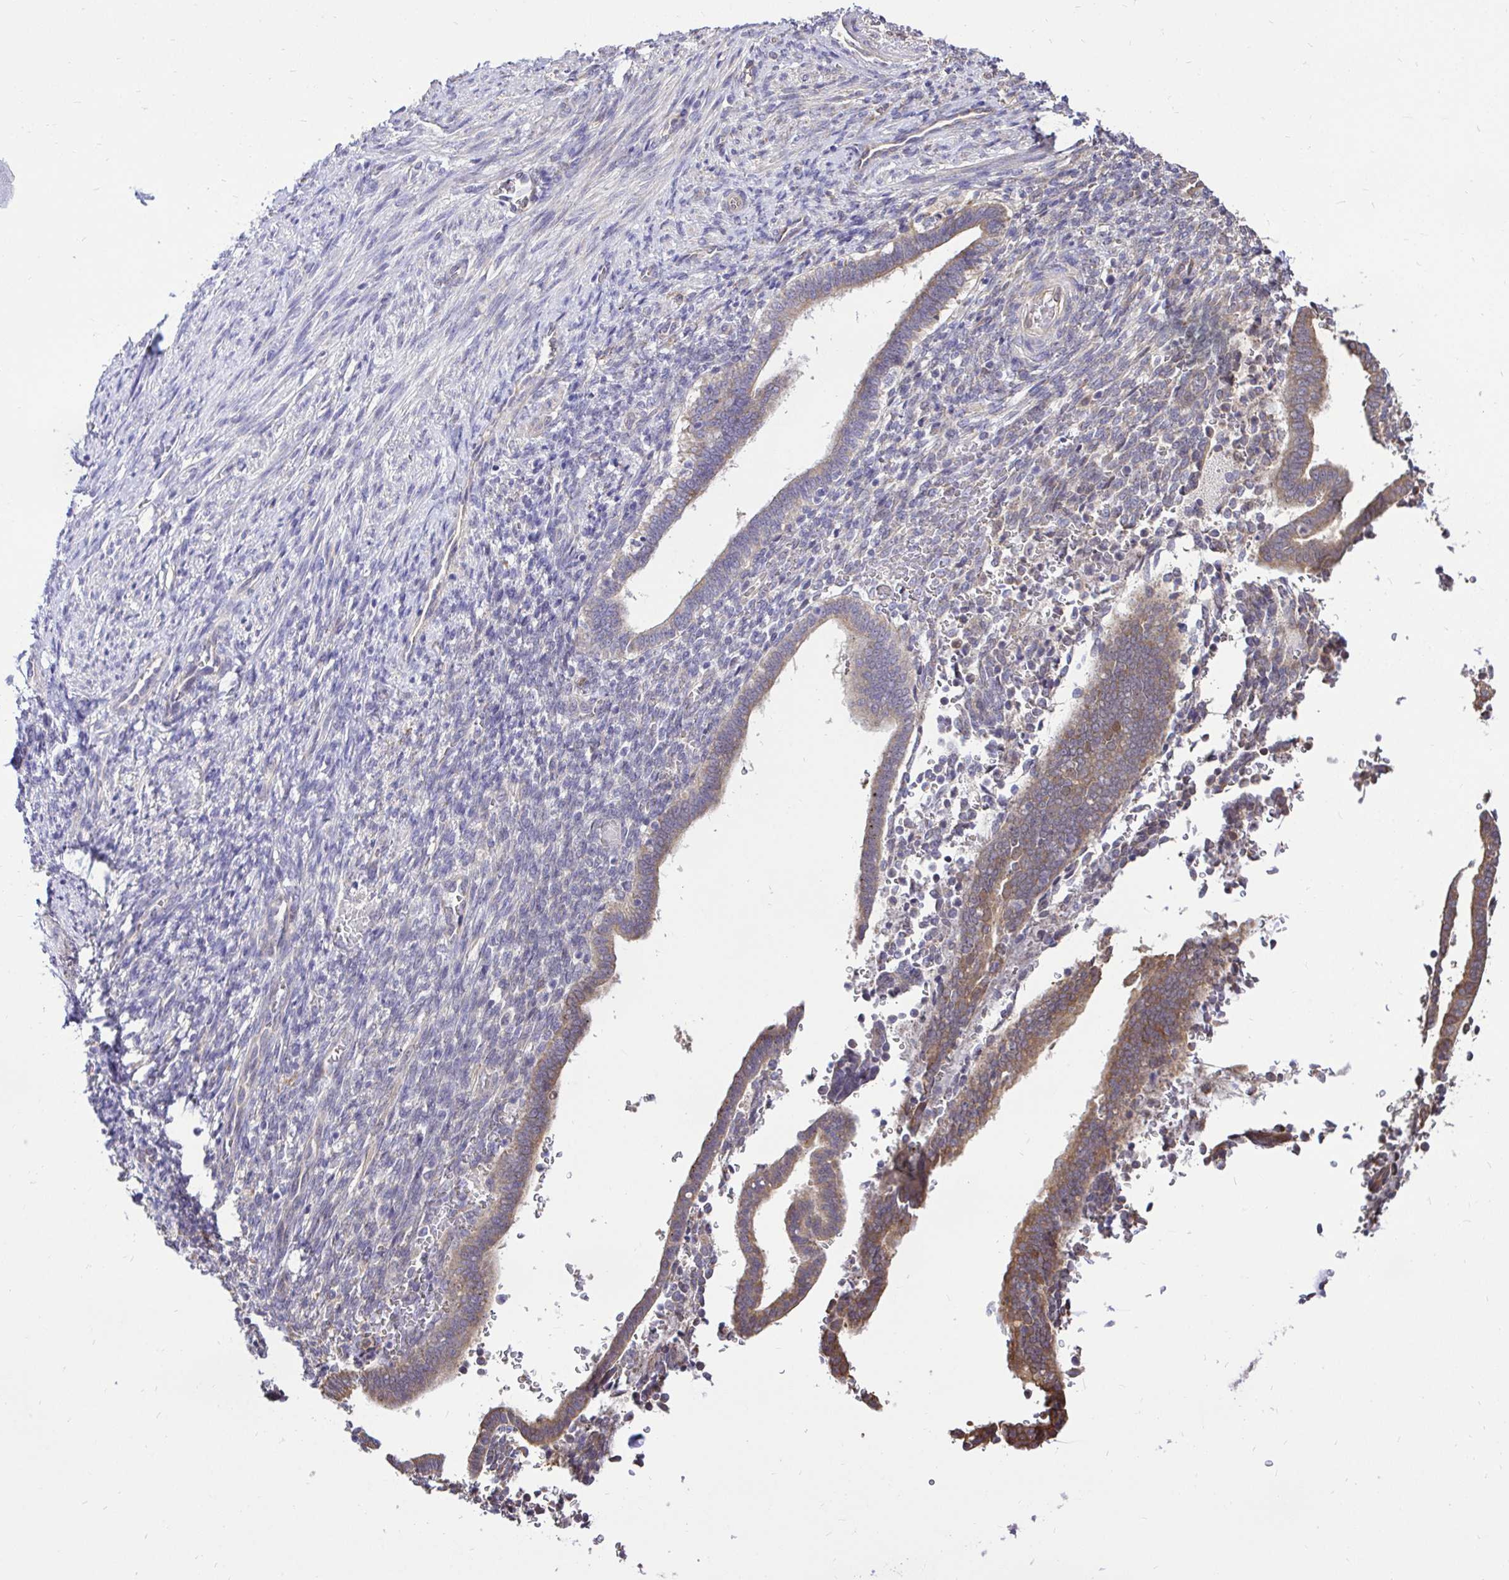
{"staining": {"intensity": "negative", "quantity": "none", "location": "none"}, "tissue": "endometrium", "cell_type": "Cells in endometrial stroma", "image_type": "normal", "snomed": [{"axis": "morphology", "description": "Normal tissue, NOS"}, {"axis": "topography", "description": "Endometrium"}], "caption": "Protein analysis of unremarkable endometrium demonstrates no significant expression in cells in endometrial stroma.", "gene": "CCDC122", "patient": {"sex": "female", "age": 34}}